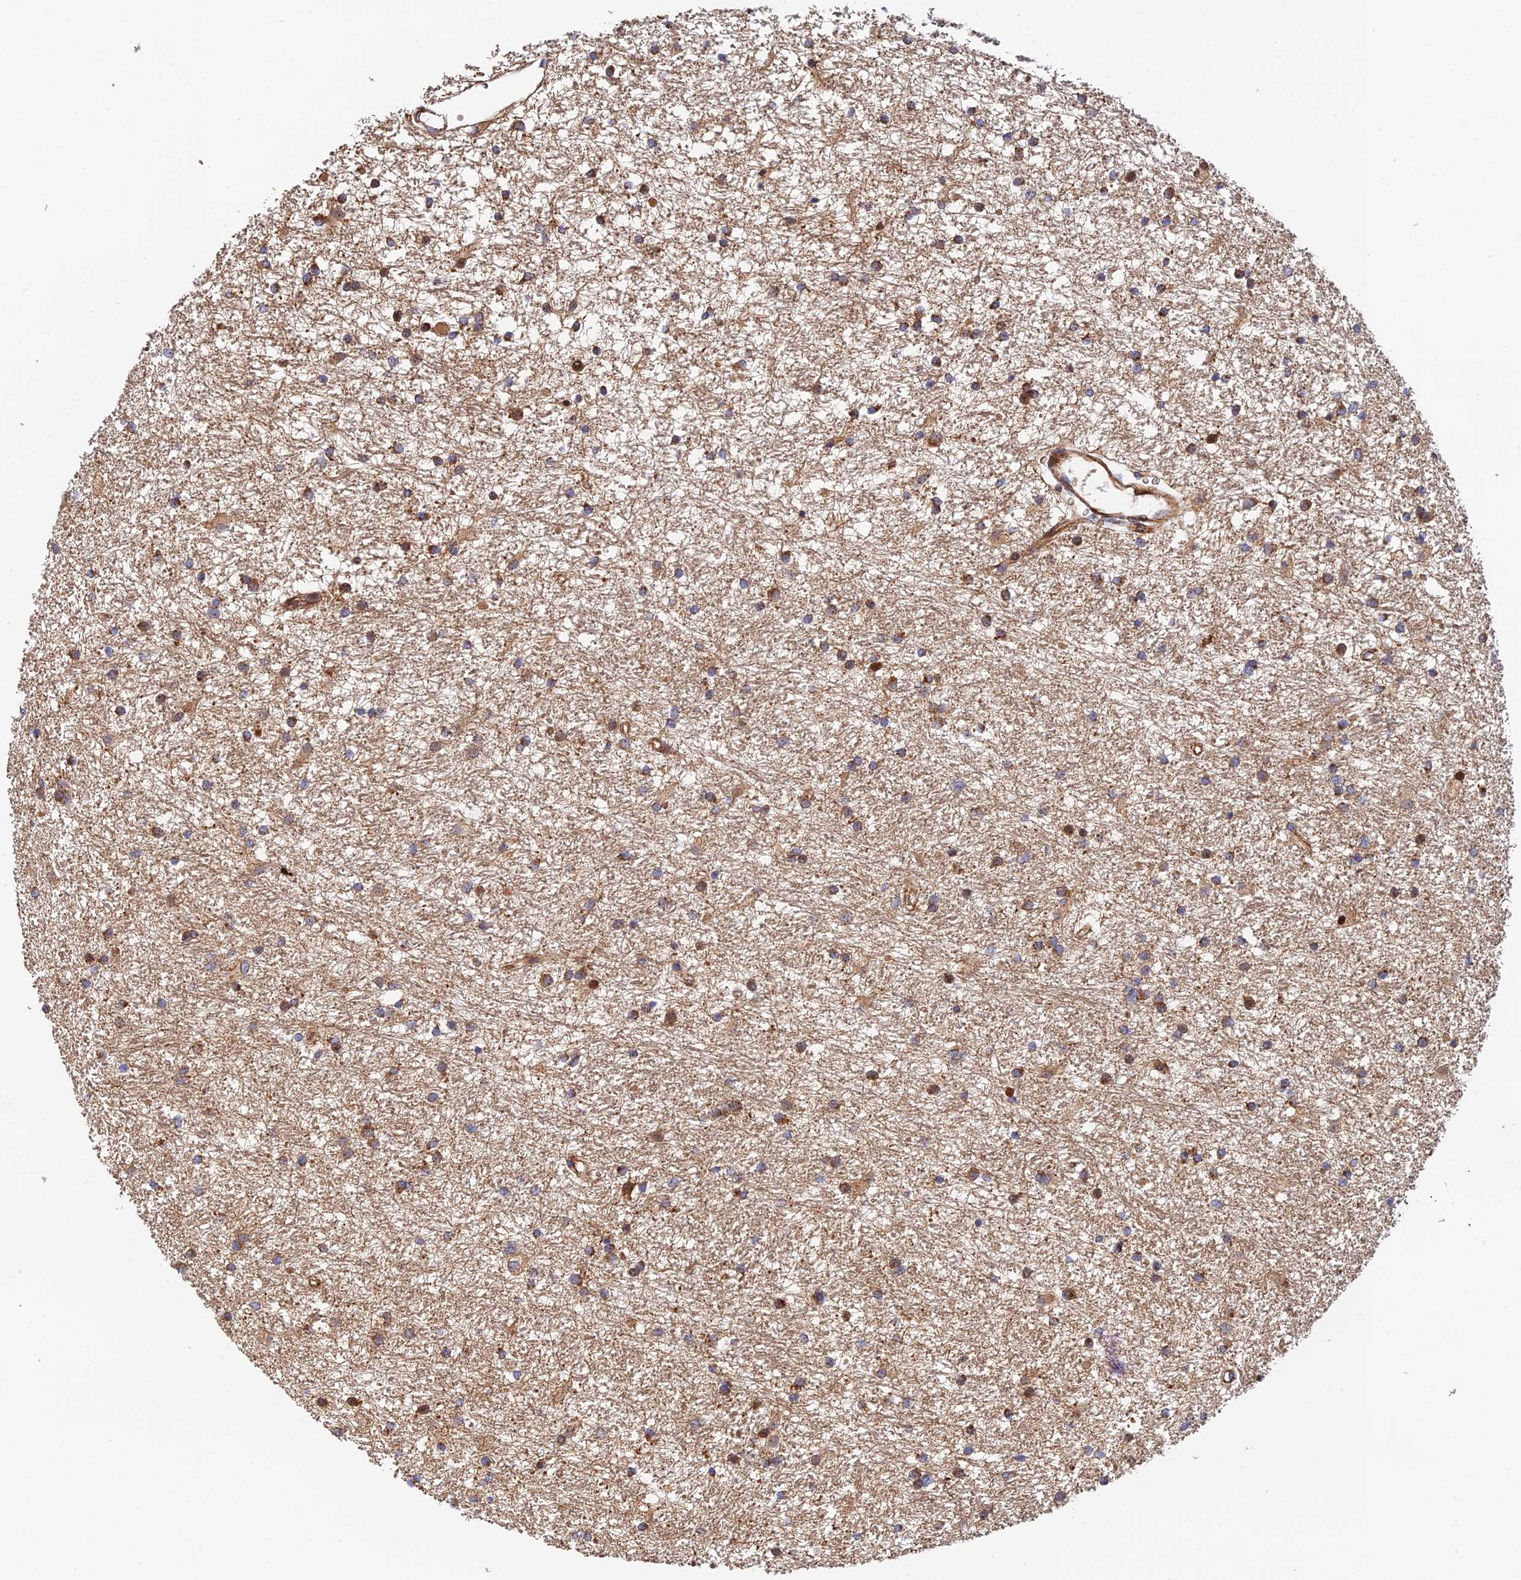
{"staining": {"intensity": "moderate", "quantity": "25%-75%", "location": "cytoplasmic/membranous"}, "tissue": "glioma", "cell_type": "Tumor cells", "image_type": "cancer", "snomed": [{"axis": "morphology", "description": "Glioma, malignant, High grade"}, {"axis": "topography", "description": "Brain"}], "caption": "There is medium levels of moderate cytoplasmic/membranous staining in tumor cells of glioma, as demonstrated by immunohistochemical staining (brown color).", "gene": "PPP2R3C", "patient": {"sex": "male", "age": 77}}